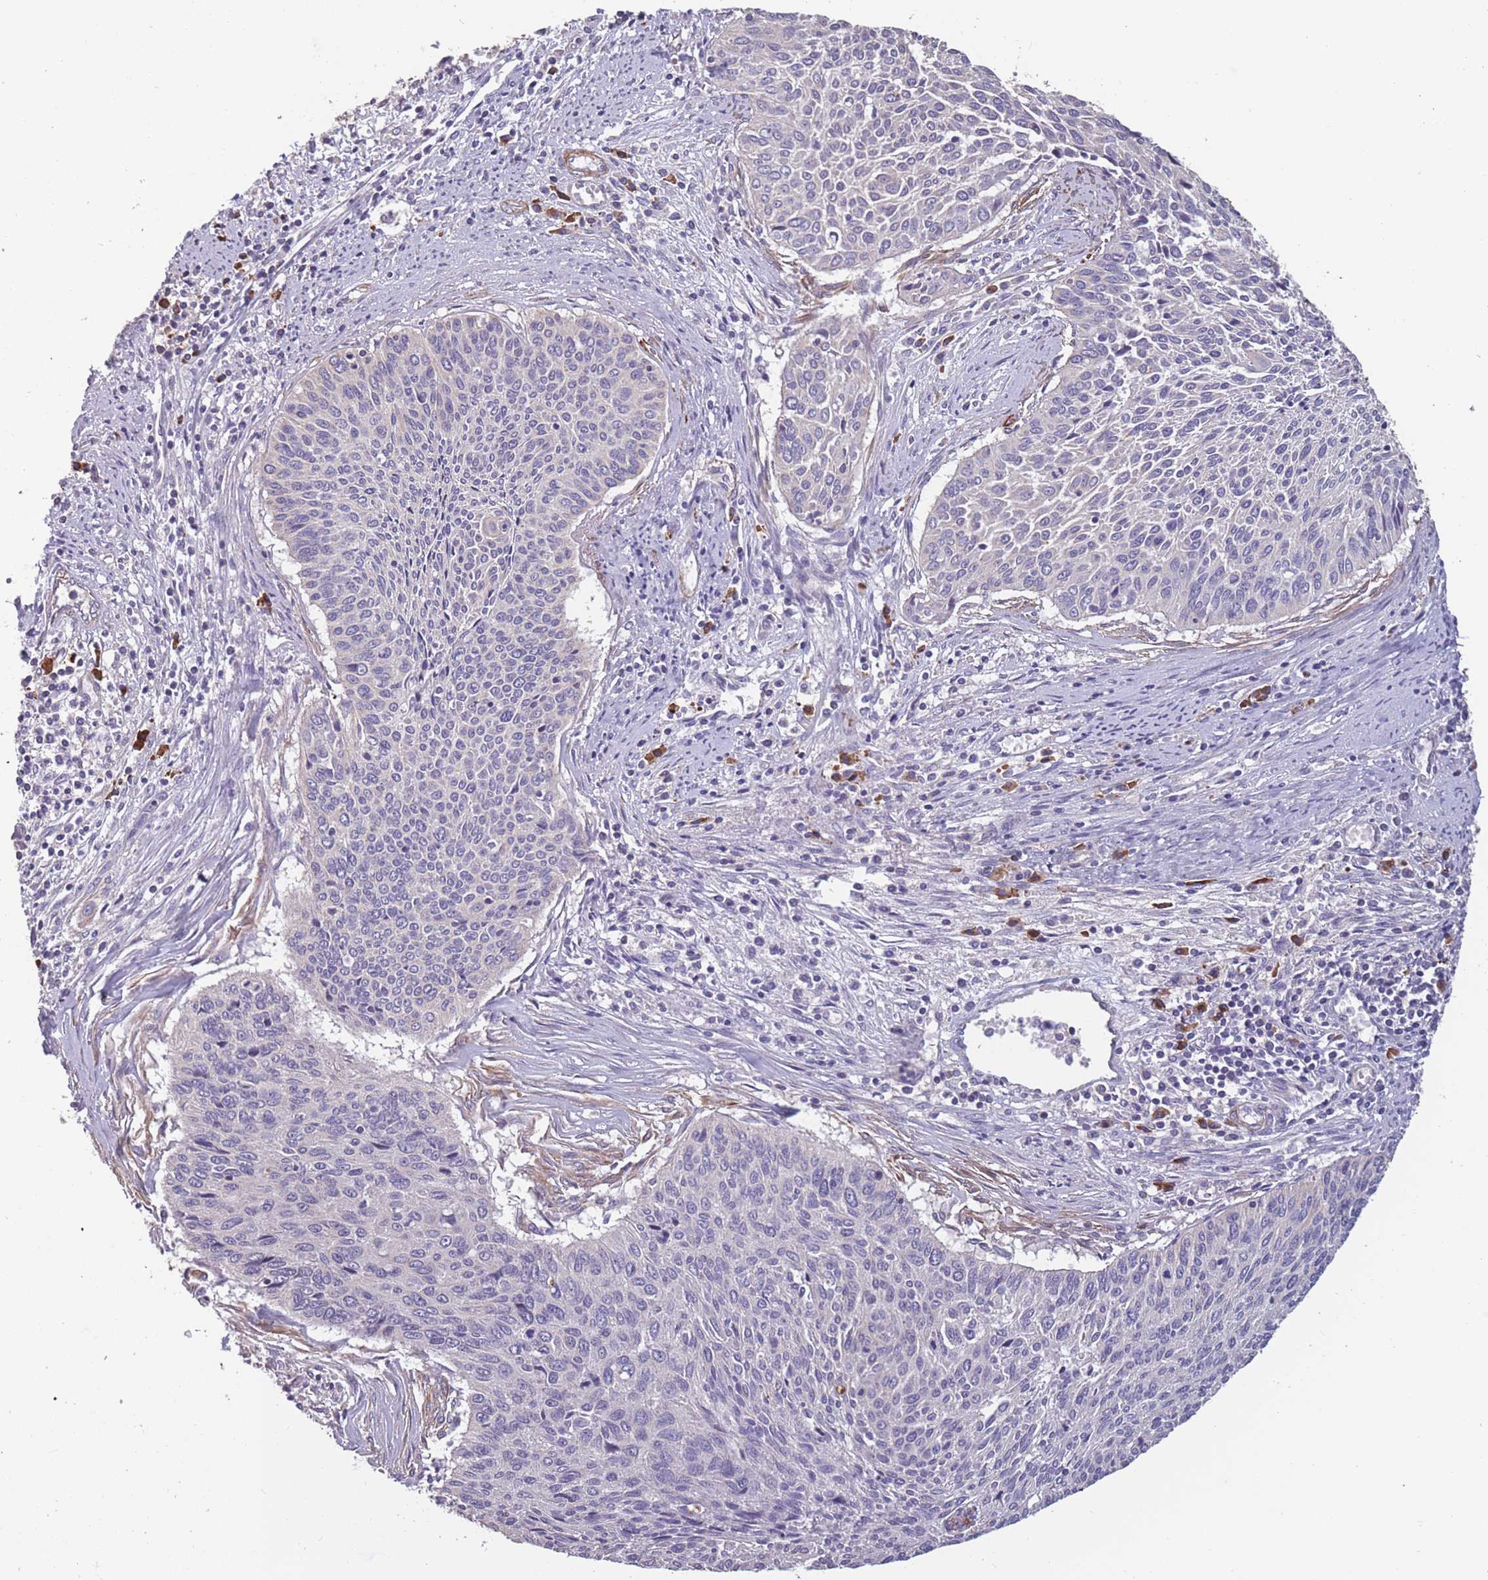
{"staining": {"intensity": "negative", "quantity": "none", "location": "none"}, "tissue": "cervical cancer", "cell_type": "Tumor cells", "image_type": "cancer", "snomed": [{"axis": "morphology", "description": "Squamous cell carcinoma, NOS"}, {"axis": "topography", "description": "Cervix"}], "caption": "This is an immunohistochemistry (IHC) photomicrograph of human cervical cancer. There is no positivity in tumor cells.", "gene": "TOMM40L", "patient": {"sex": "female", "age": 55}}